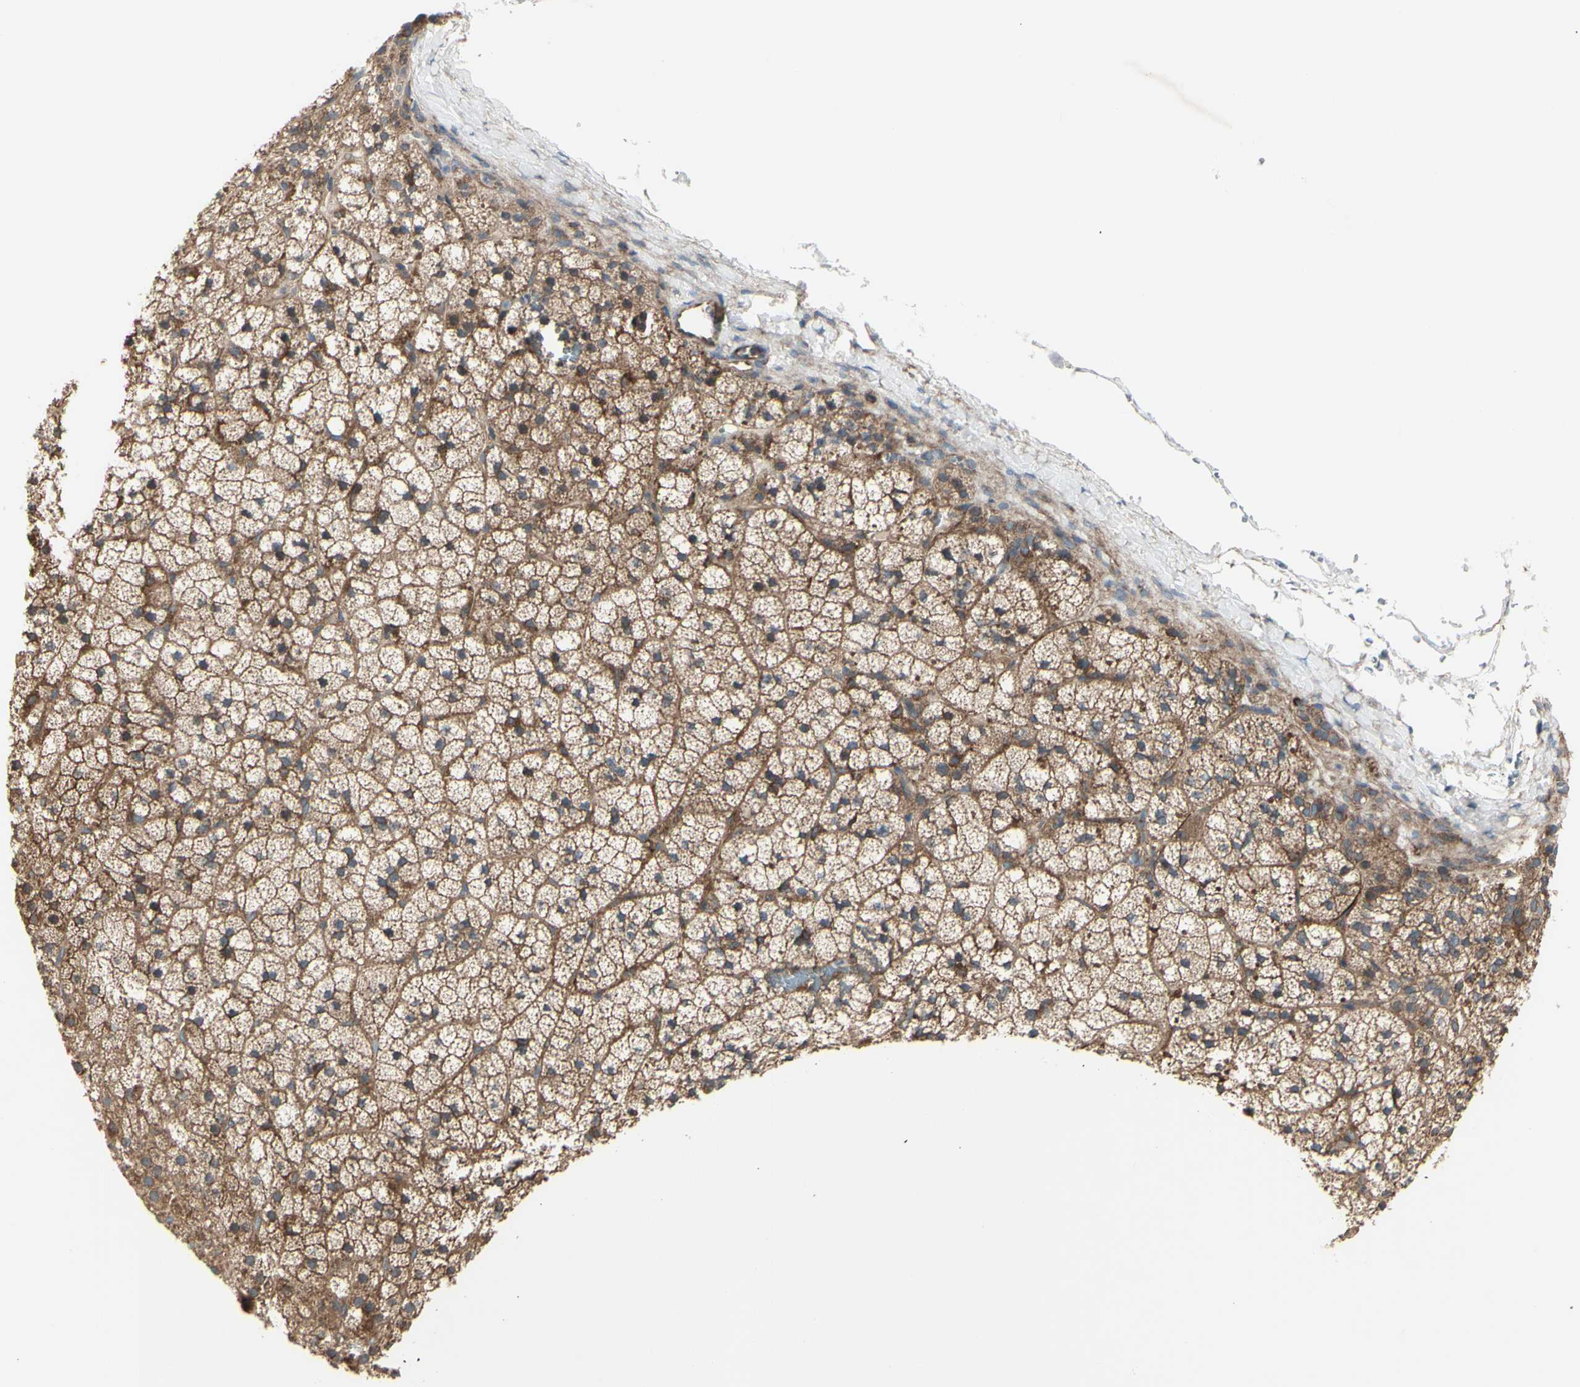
{"staining": {"intensity": "moderate", "quantity": ">75%", "location": "cytoplasmic/membranous"}, "tissue": "adrenal gland", "cell_type": "Glandular cells", "image_type": "normal", "snomed": [{"axis": "morphology", "description": "Normal tissue, NOS"}, {"axis": "topography", "description": "Adrenal gland"}], "caption": "Unremarkable adrenal gland exhibits moderate cytoplasmic/membranous expression in about >75% of glandular cells, visualized by immunohistochemistry. Immunohistochemistry stains the protein in brown and the nuclei are stained blue.", "gene": "IGSF9B", "patient": {"sex": "male", "age": 35}}